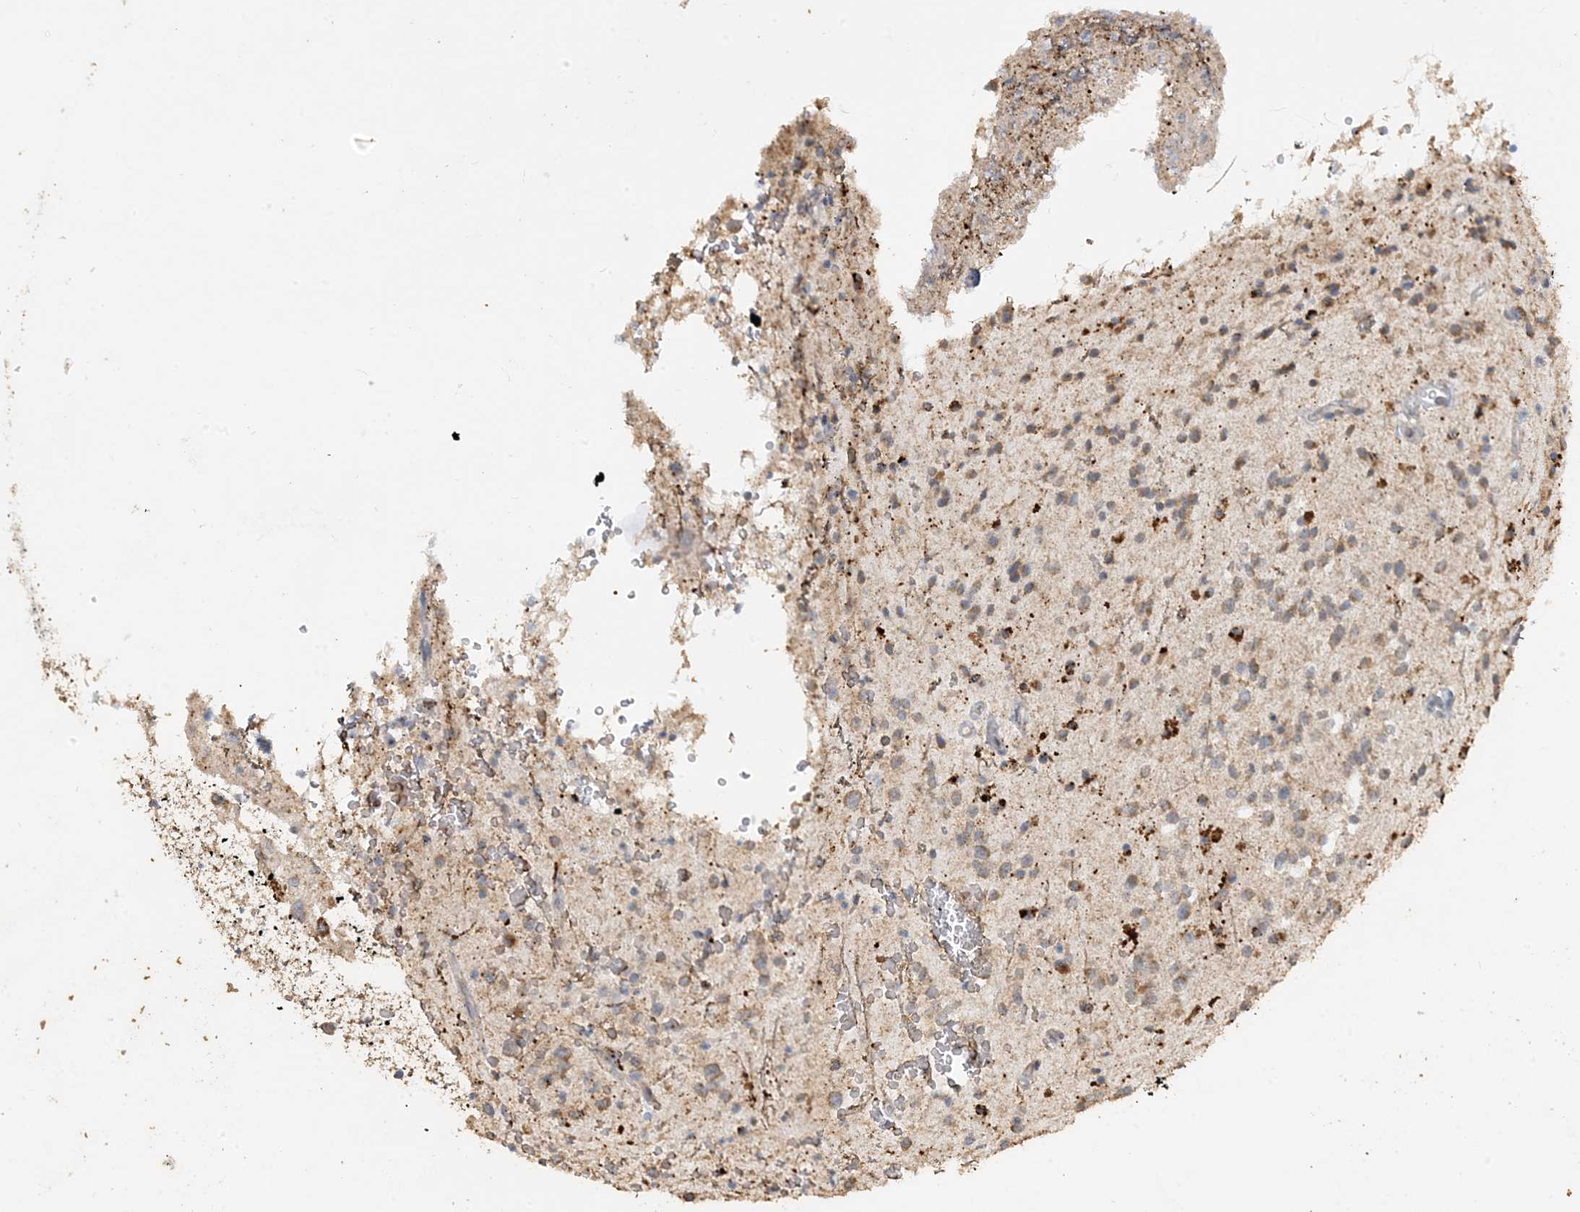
{"staining": {"intensity": "moderate", "quantity": ">75%", "location": "cytoplasmic/membranous"}, "tissue": "glioma", "cell_type": "Tumor cells", "image_type": "cancer", "snomed": [{"axis": "morphology", "description": "Glioma, malignant, High grade"}, {"axis": "topography", "description": "Brain"}], "caption": "This histopathology image demonstrates immunohistochemistry staining of human glioma, with medium moderate cytoplasmic/membranous expression in approximately >75% of tumor cells.", "gene": "SFMBT2", "patient": {"sex": "male", "age": 34}}